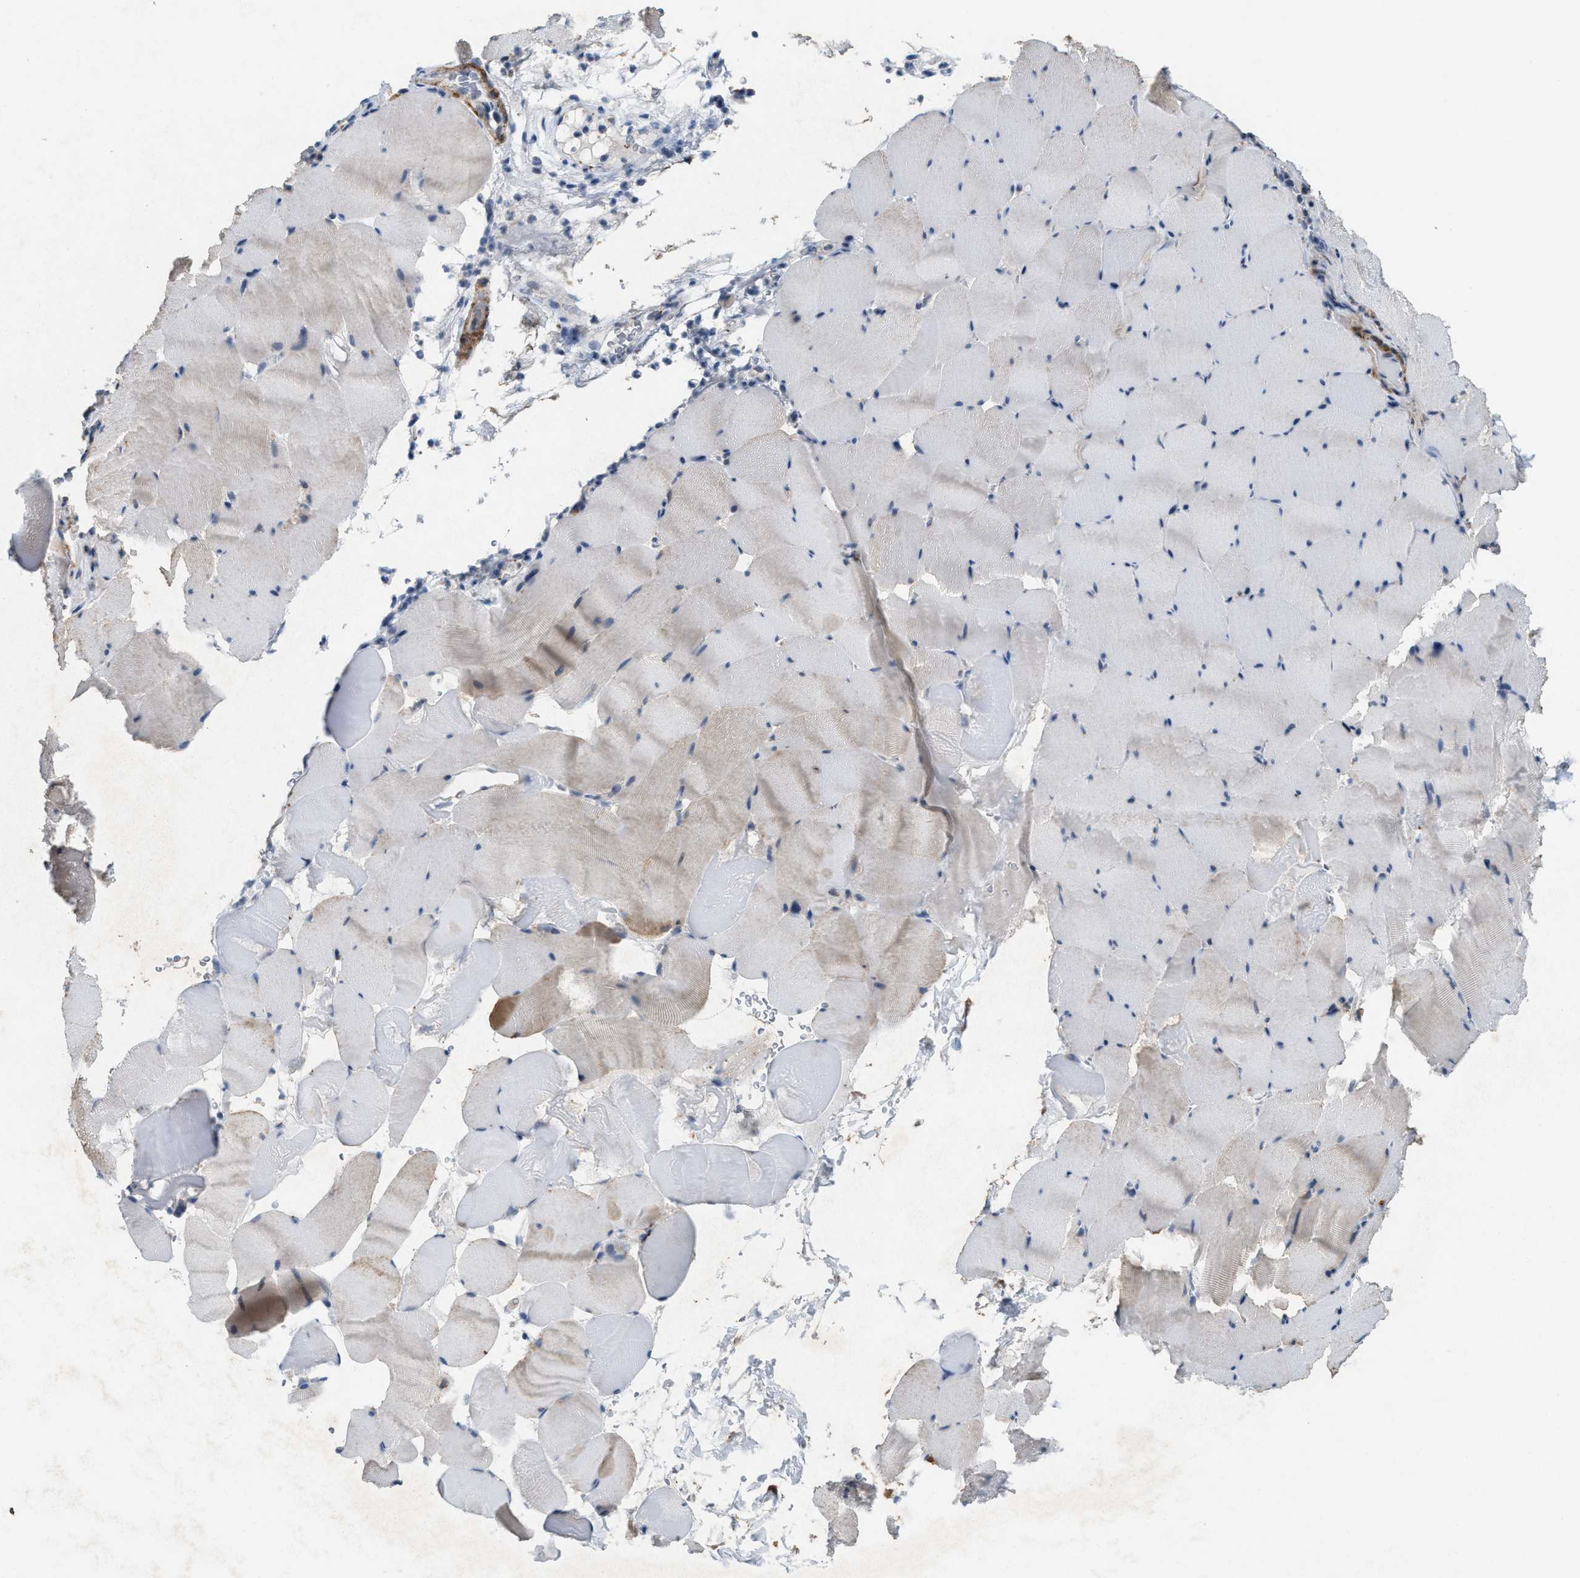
{"staining": {"intensity": "weak", "quantity": "<25%", "location": "cytoplasmic/membranous"}, "tissue": "skeletal muscle", "cell_type": "Myocytes", "image_type": "normal", "snomed": [{"axis": "morphology", "description": "Normal tissue, NOS"}, {"axis": "topography", "description": "Skeletal muscle"}], "caption": "The IHC image has no significant expression in myocytes of skeletal muscle.", "gene": "SLC5A5", "patient": {"sex": "male", "age": 62}}